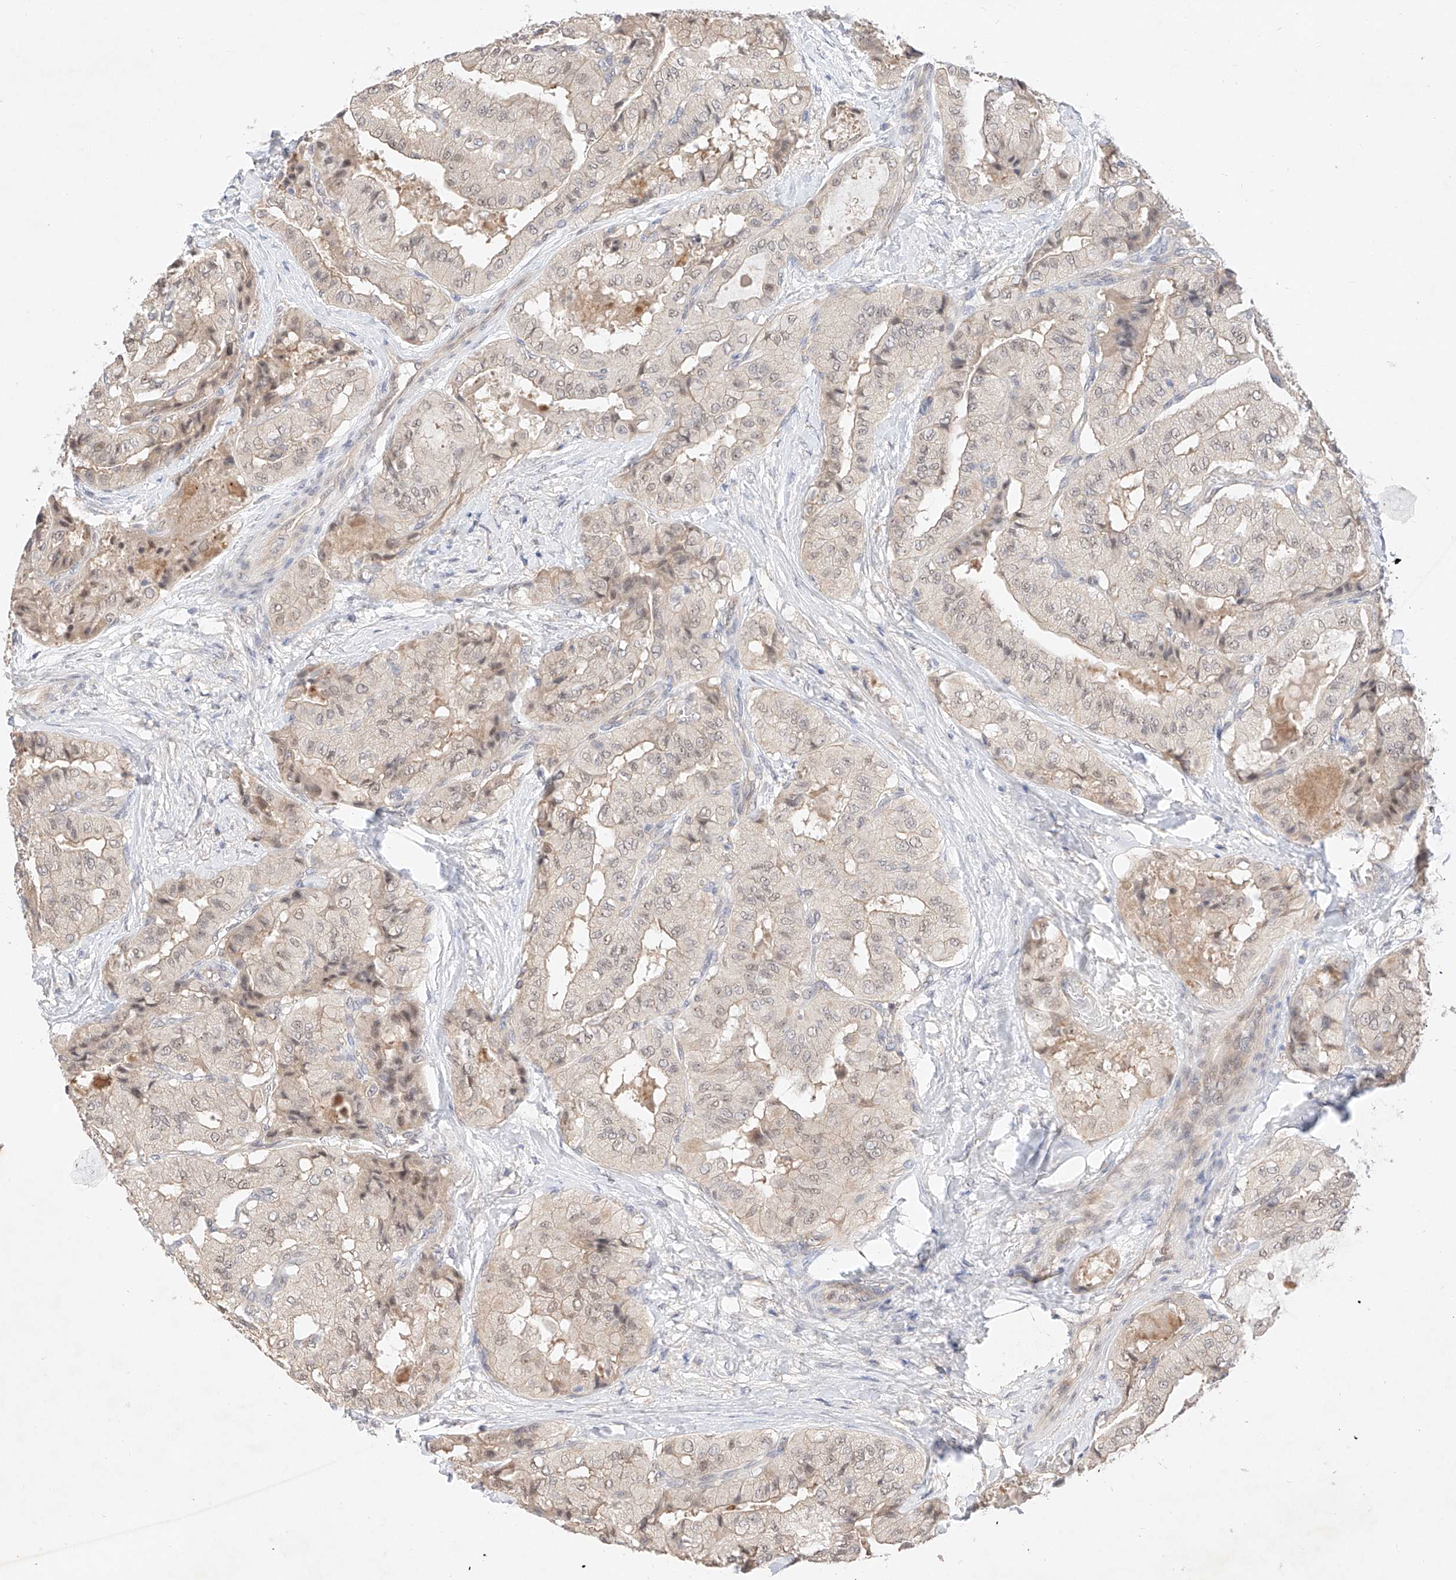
{"staining": {"intensity": "weak", "quantity": "25%-75%", "location": "cytoplasmic/membranous,nuclear"}, "tissue": "thyroid cancer", "cell_type": "Tumor cells", "image_type": "cancer", "snomed": [{"axis": "morphology", "description": "Papillary adenocarcinoma, NOS"}, {"axis": "topography", "description": "Thyroid gland"}], "caption": "A micrograph of human thyroid cancer stained for a protein shows weak cytoplasmic/membranous and nuclear brown staining in tumor cells. (DAB IHC with brightfield microscopy, high magnification).", "gene": "IL22RA2", "patient": {"sex": "female", "age": 59}}